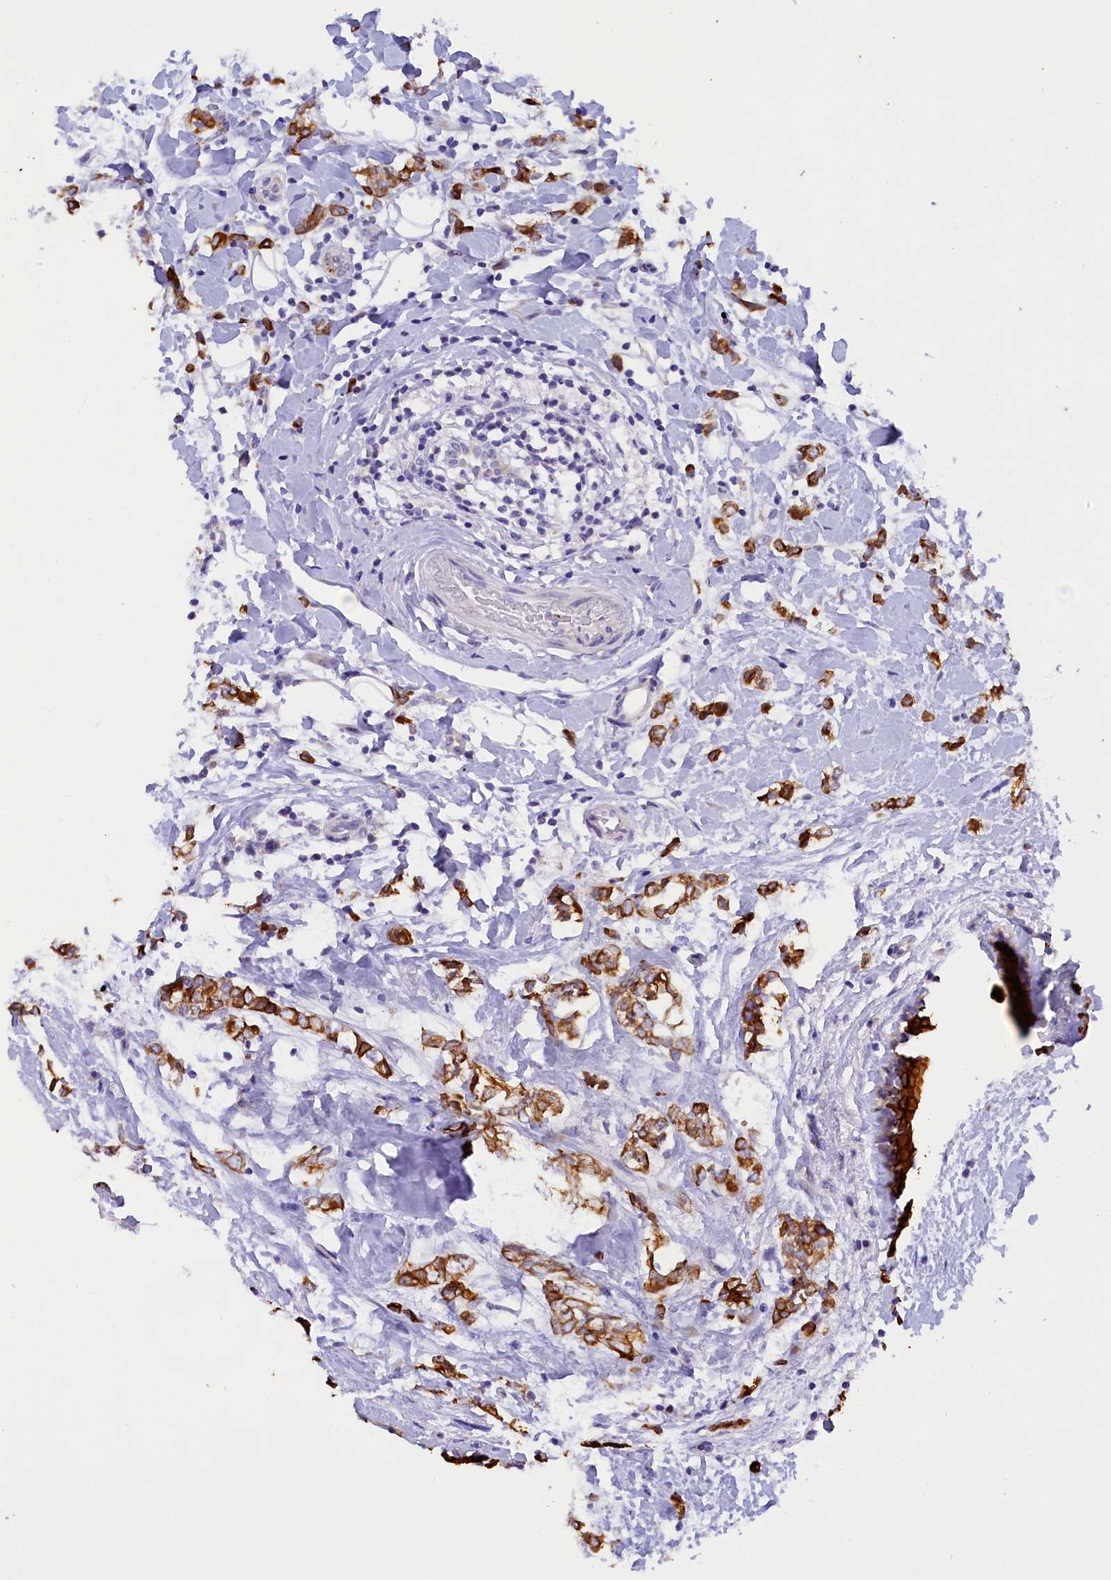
{"staining": {"intensity": "strong", "quantity": ">75%", "location": "cytoplasmic/membranous"}, "tissue": "breast cancer", "cell_type": "Tumor cells", "image_type": "cancer", "snomed": [{"axis": "morphology", "description": "Normal tissue, NOS"}, {"axis": "morphology", "description": "Lobular carcinoma"}, {"axis": "topography", "description": "Breast"}], "caption": "The immunohistochemical stain shows strong cytoplasmic/membranous positivity in tumor cells of lobular carcinoma (breast) tissue.", "gene": "PKIA", "patient": {"sex": "female", "age": 47}}